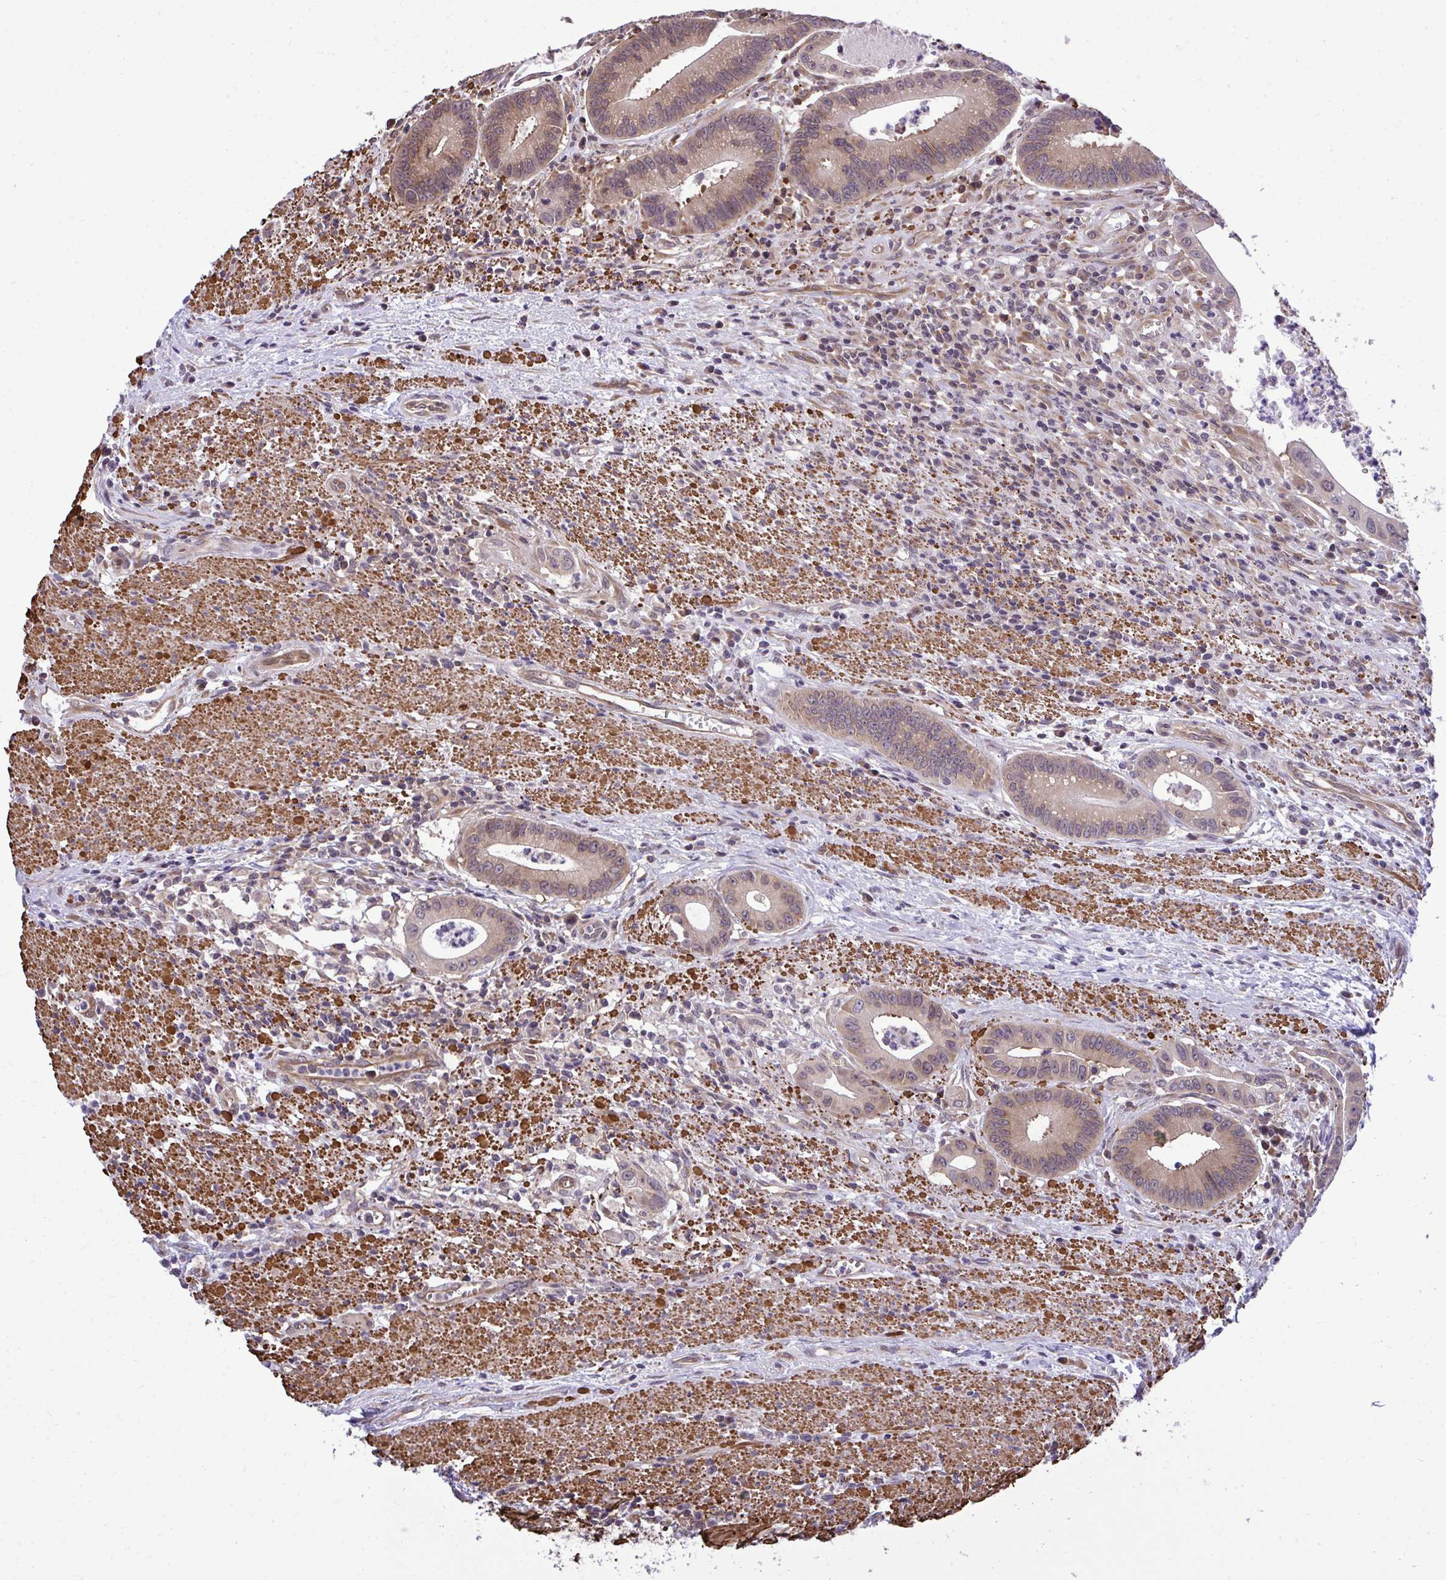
{"staining": {"intensity": "moderate", "quantity": "25%-75%", "location": "cytoplasmic/membranous"}, "tissue": "colorectal cancer", "cell_type": "Tumor cells", "image_type": "cancer", "snomed": [{"axis": "morphology", "description": "Adenocarcinoma, NOS"}, {"axis": "topography", "description": "Rectum"}], "caption": "The histopathology image demonstrates immunohistochemical staining of colorectal cancer. There is moderate cytoplasmic/membranous positivity is seen in approximately 25%-75% of tumor cells.", "gene": "RPS15", "patient": {"sex": "female", "age": 81}}